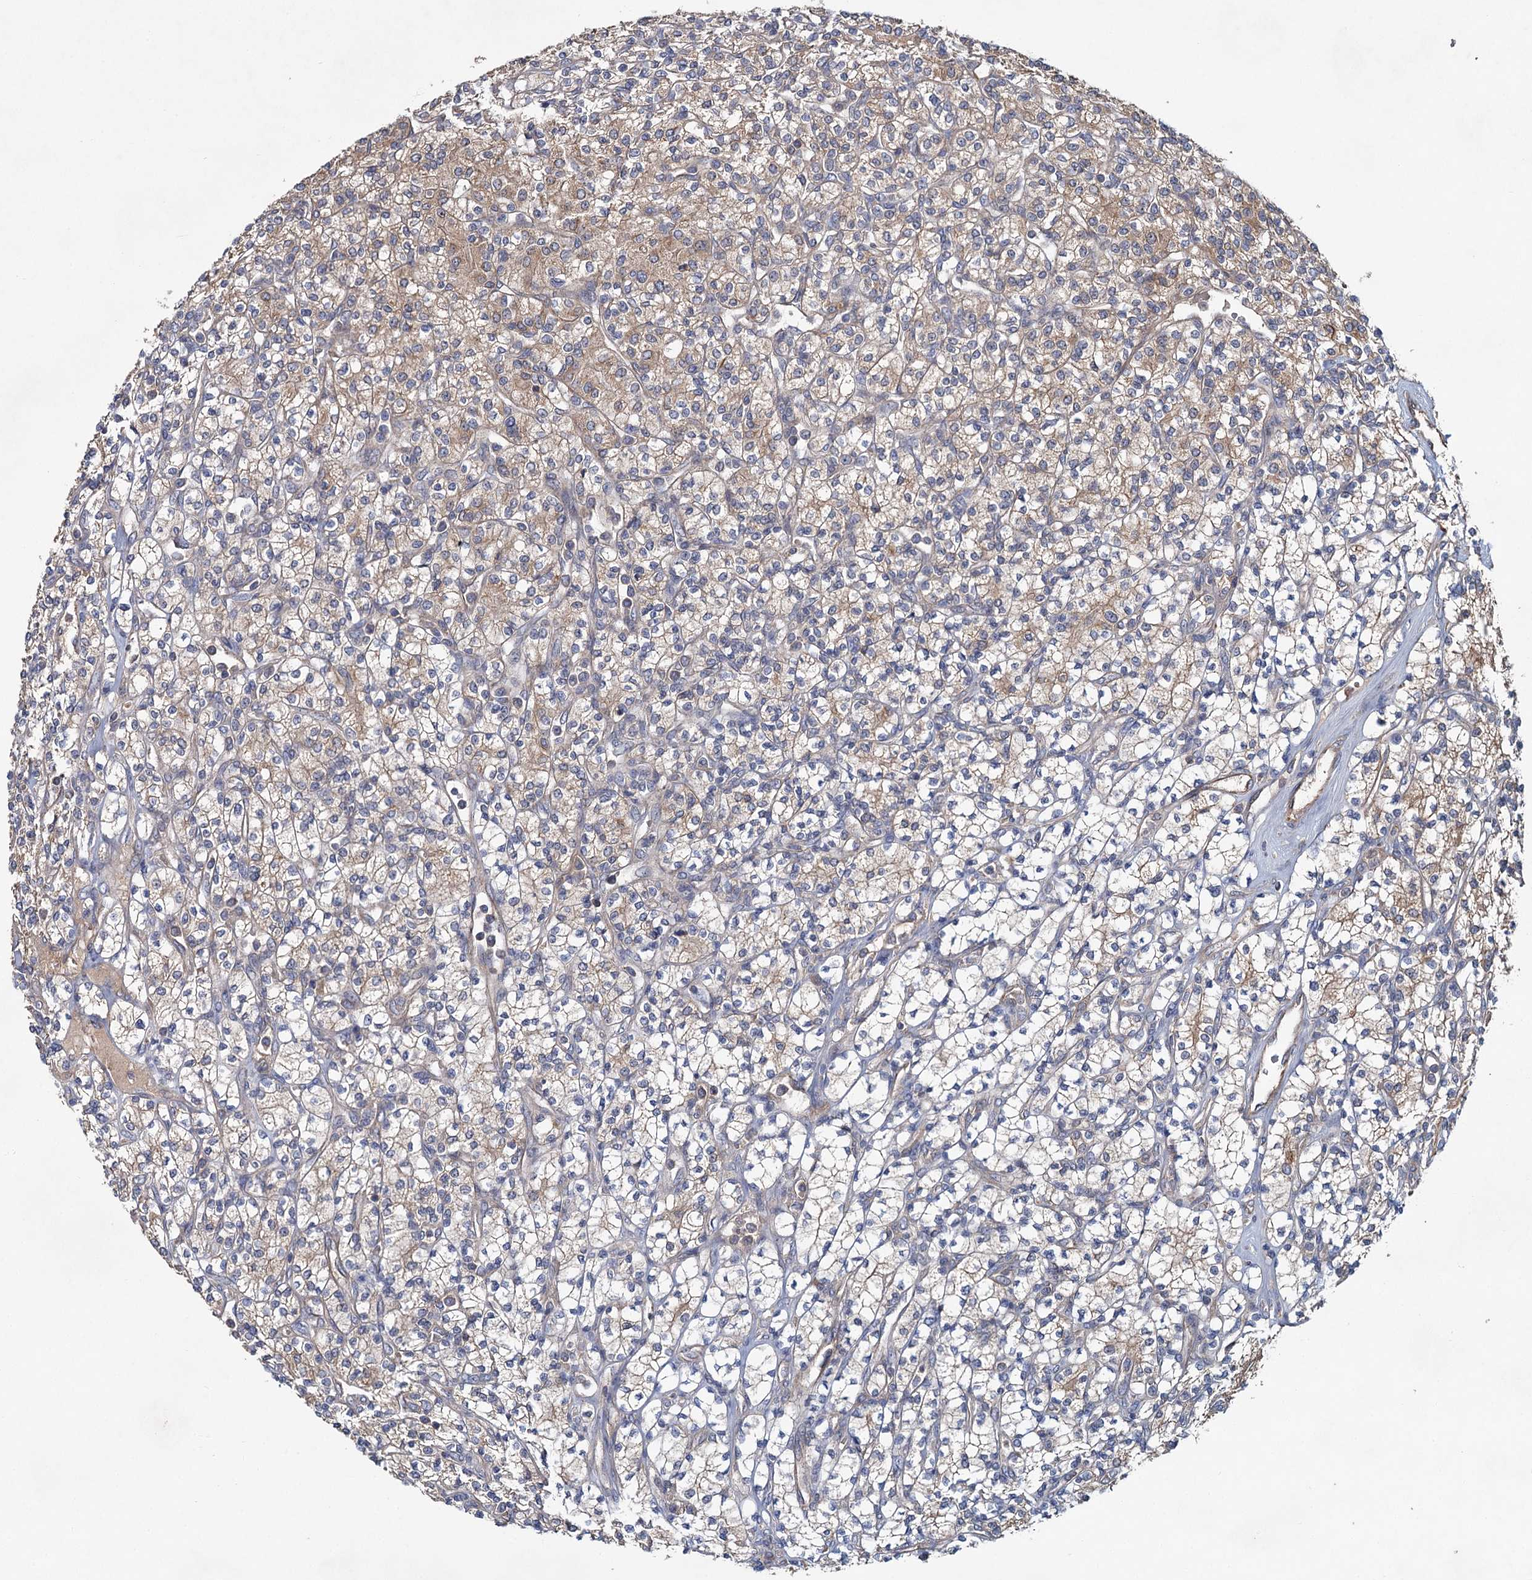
{"staining": {"intensity": "weak", "quantity": "25%-75%", "location": "cytoplasmic/membranous"}, "tissue": "renal cancer", "cell_type": "Tumor cells", "image_type": "cancer", "snomed": [{"axis": "morphology", "description": "Adenocarcinoma, NOS"}, {"axis": "topography", "description": "Kidney"}], "caption": "Approximately 25%-75% of tumor cells in renal cancer (adenocarcinoma) demonstrate weak cytoplasmic/membranous protein positivity as visualized by brown immunohistochemical staining.", "gene": "MTRR", "patient": {"sex": "male", "age": 77}}